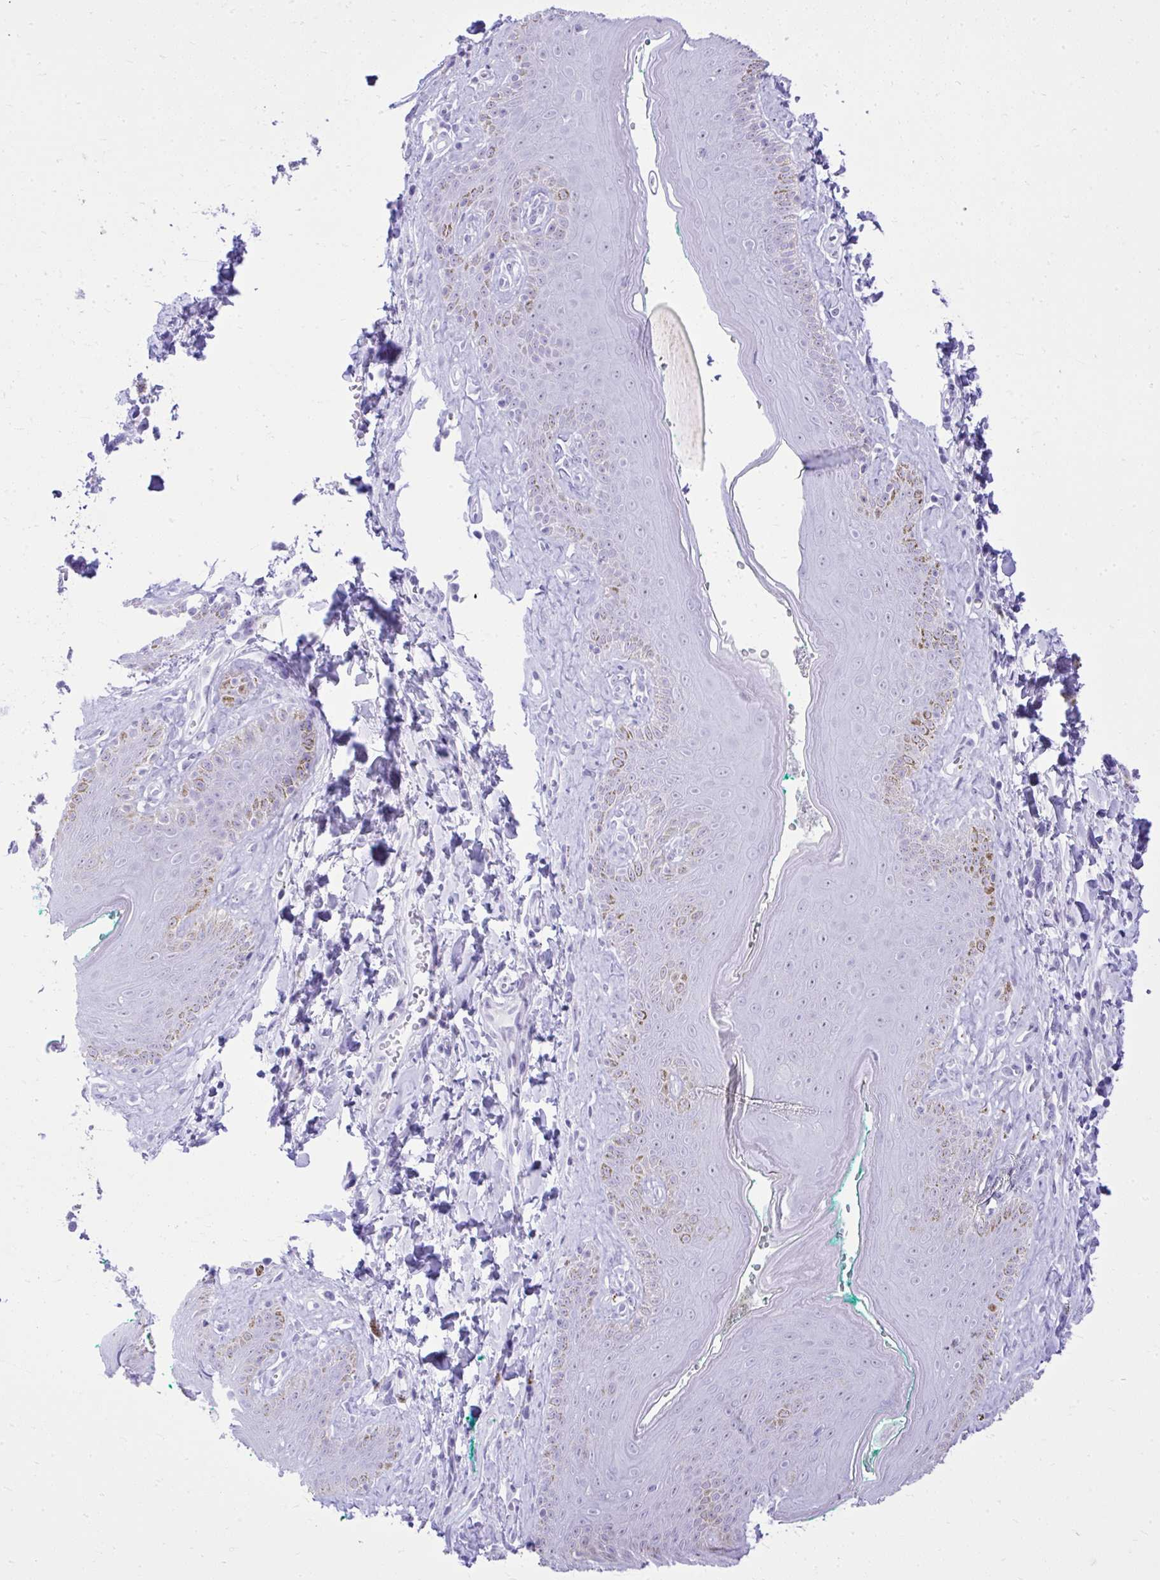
{"staining": {"intensity": "moderate", "quantity": "<25%", "location": "cytoplasmic/membranous"}, "tissue": "skin", "cell_type": "Epidermal cells", "image_type": "normal", "snomed": [{"axis": "morphology", "description": "Normal tissue, NOS"}, {"axis": "topography", "description": "Vulva"}, {"axis": "topography", "description": "Peripheral nerve tissue"}], "caption": "The histopathology image exhibits staining of normal skin, revealing moderate cytoplasmic/membranous protein expression (brown color) within epidermal cells.", "gene": "RALYL", "patient": {"sex": "female", "age": 66}}